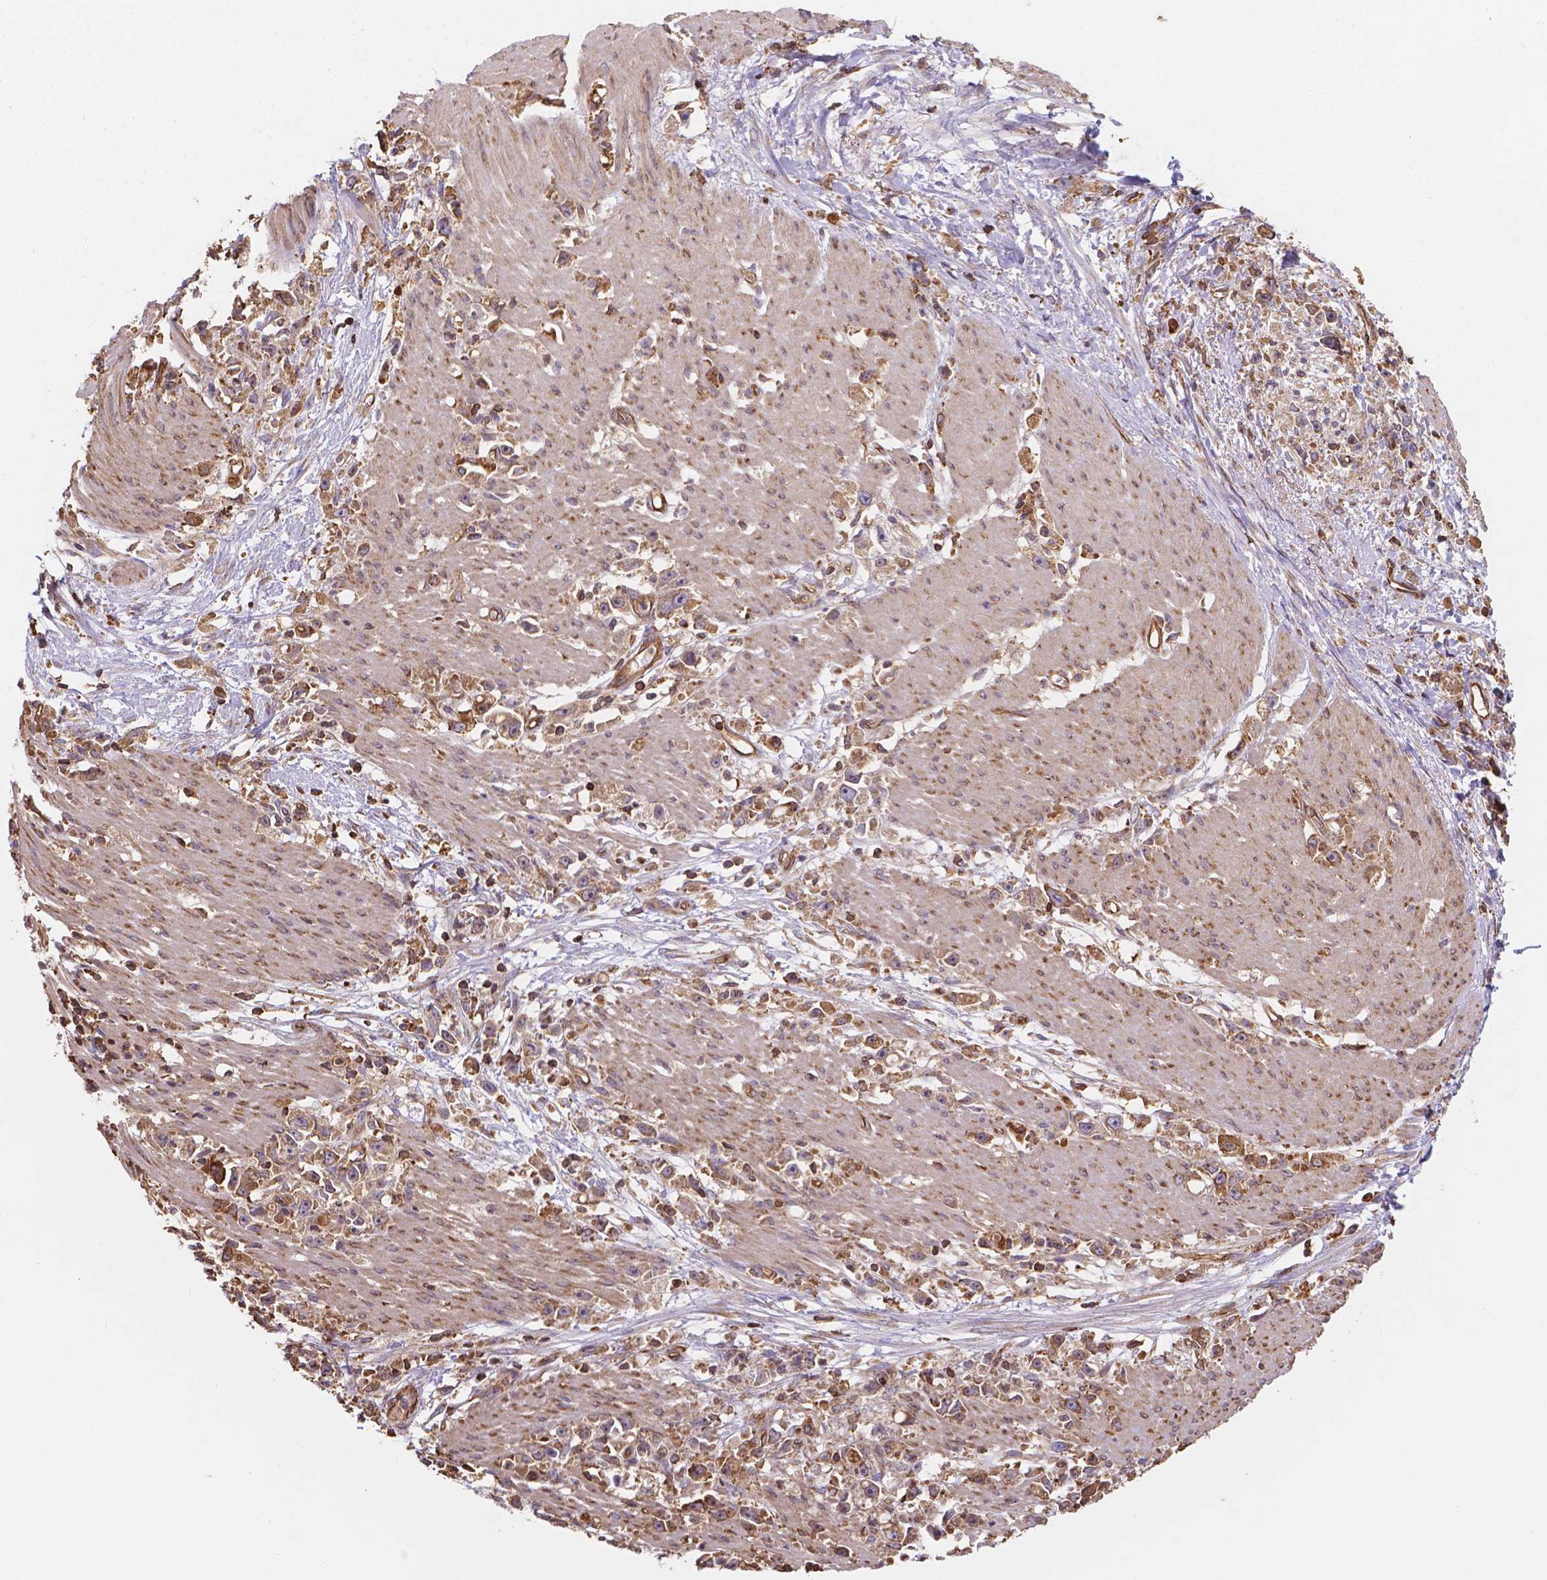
{"staining": {"intensity": "moderate", "quantity": ">75%", "location": "cytoplasmic/membranous"}, "tissue": "stomach cancer", "cell_type": "Tumor cells", "image_type": "cancer", "snomed": [{"axis": "morphology", "description": "Adenocarcinoma, NOS"}, {"axis": "topography", "description": "Stomach"}], "caption": "Immunohistochemical staining of human adenocarcinoma (stomach) exhibits medium levels of moderate cytoplasmic/membranous protein expression in approximately >75% of tumor cells.", "gene": "DMWD", "patient": {"sex": "female", "age": 59}}